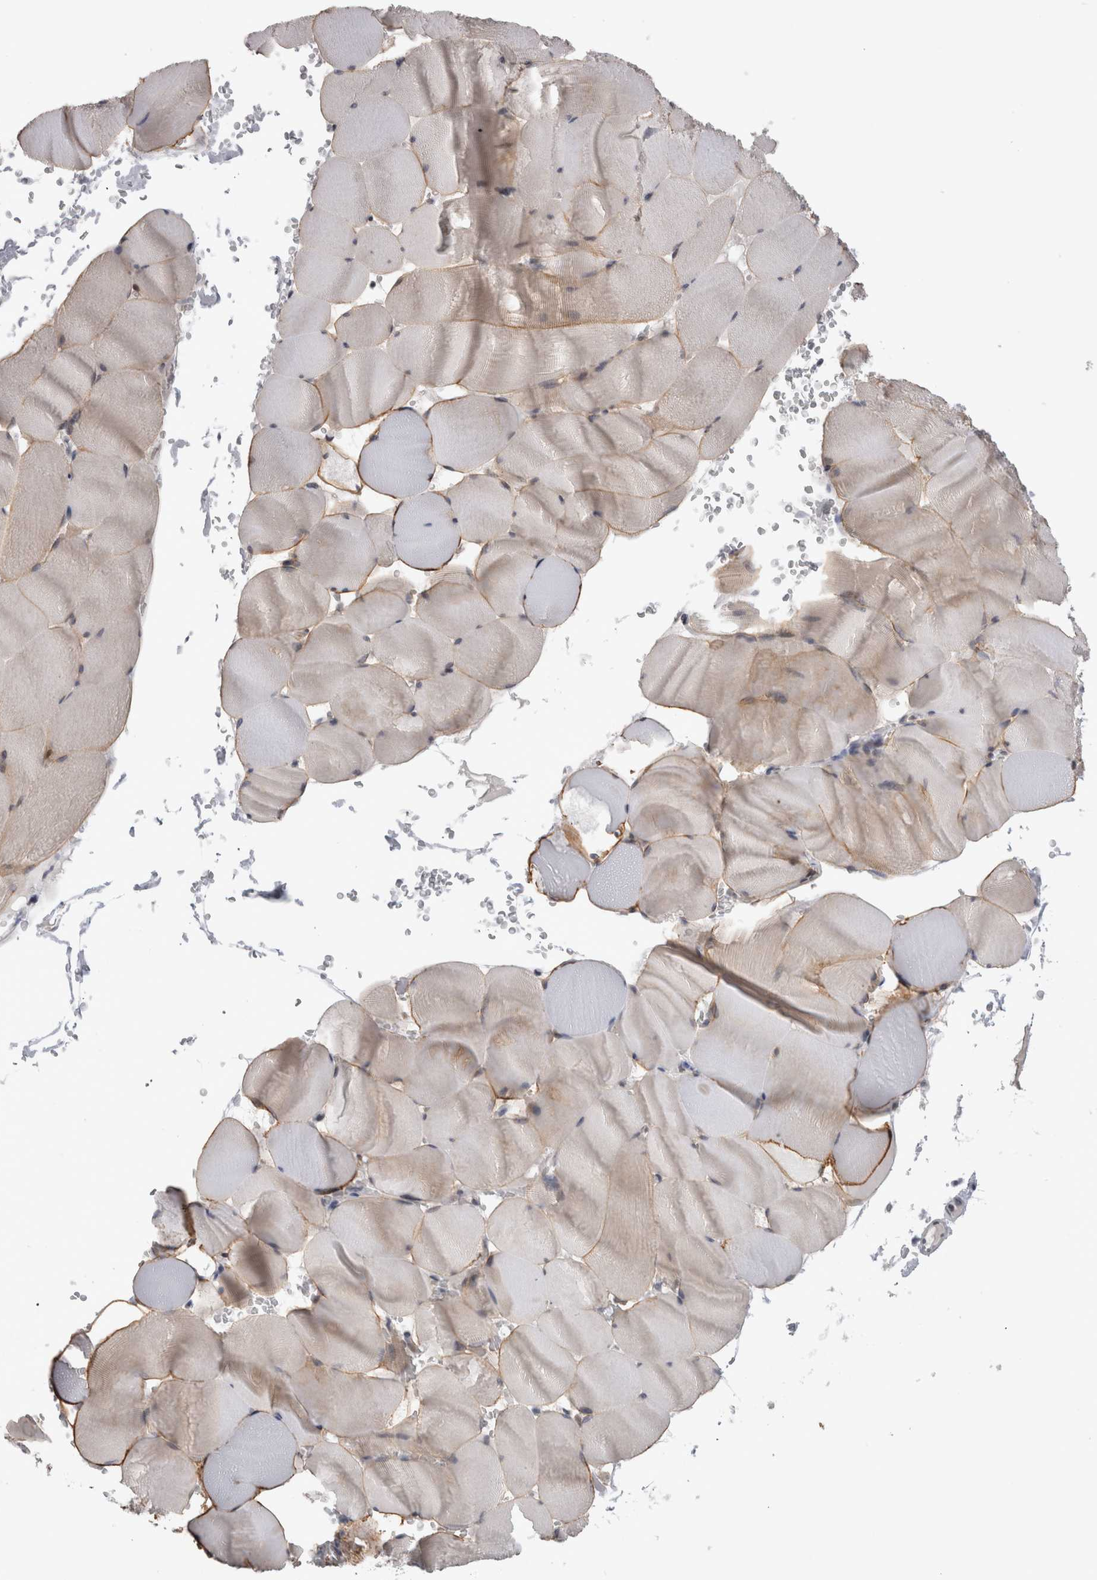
{"staining": {"intensity": "weak", "quantity": "25%-75%", "location": "cytoplasmic/membranous"}, "tissue": "skeletal muscle", "cell_type": "Myocytes", "image_type": "normal", "snomed": [{"axis": "morphology", "description": "Normal tissue, NOS"}, {"axis": "topography", "description": "Skeletal muscle"}], "caption": "Weak cytoplasmic/membranous staining for a protein is identified in about 25%-75% of myocytes of benign skeletal muscle using IHC.", "gene": "KIF18B", "patient": {"sex": "male", "age": 62}}